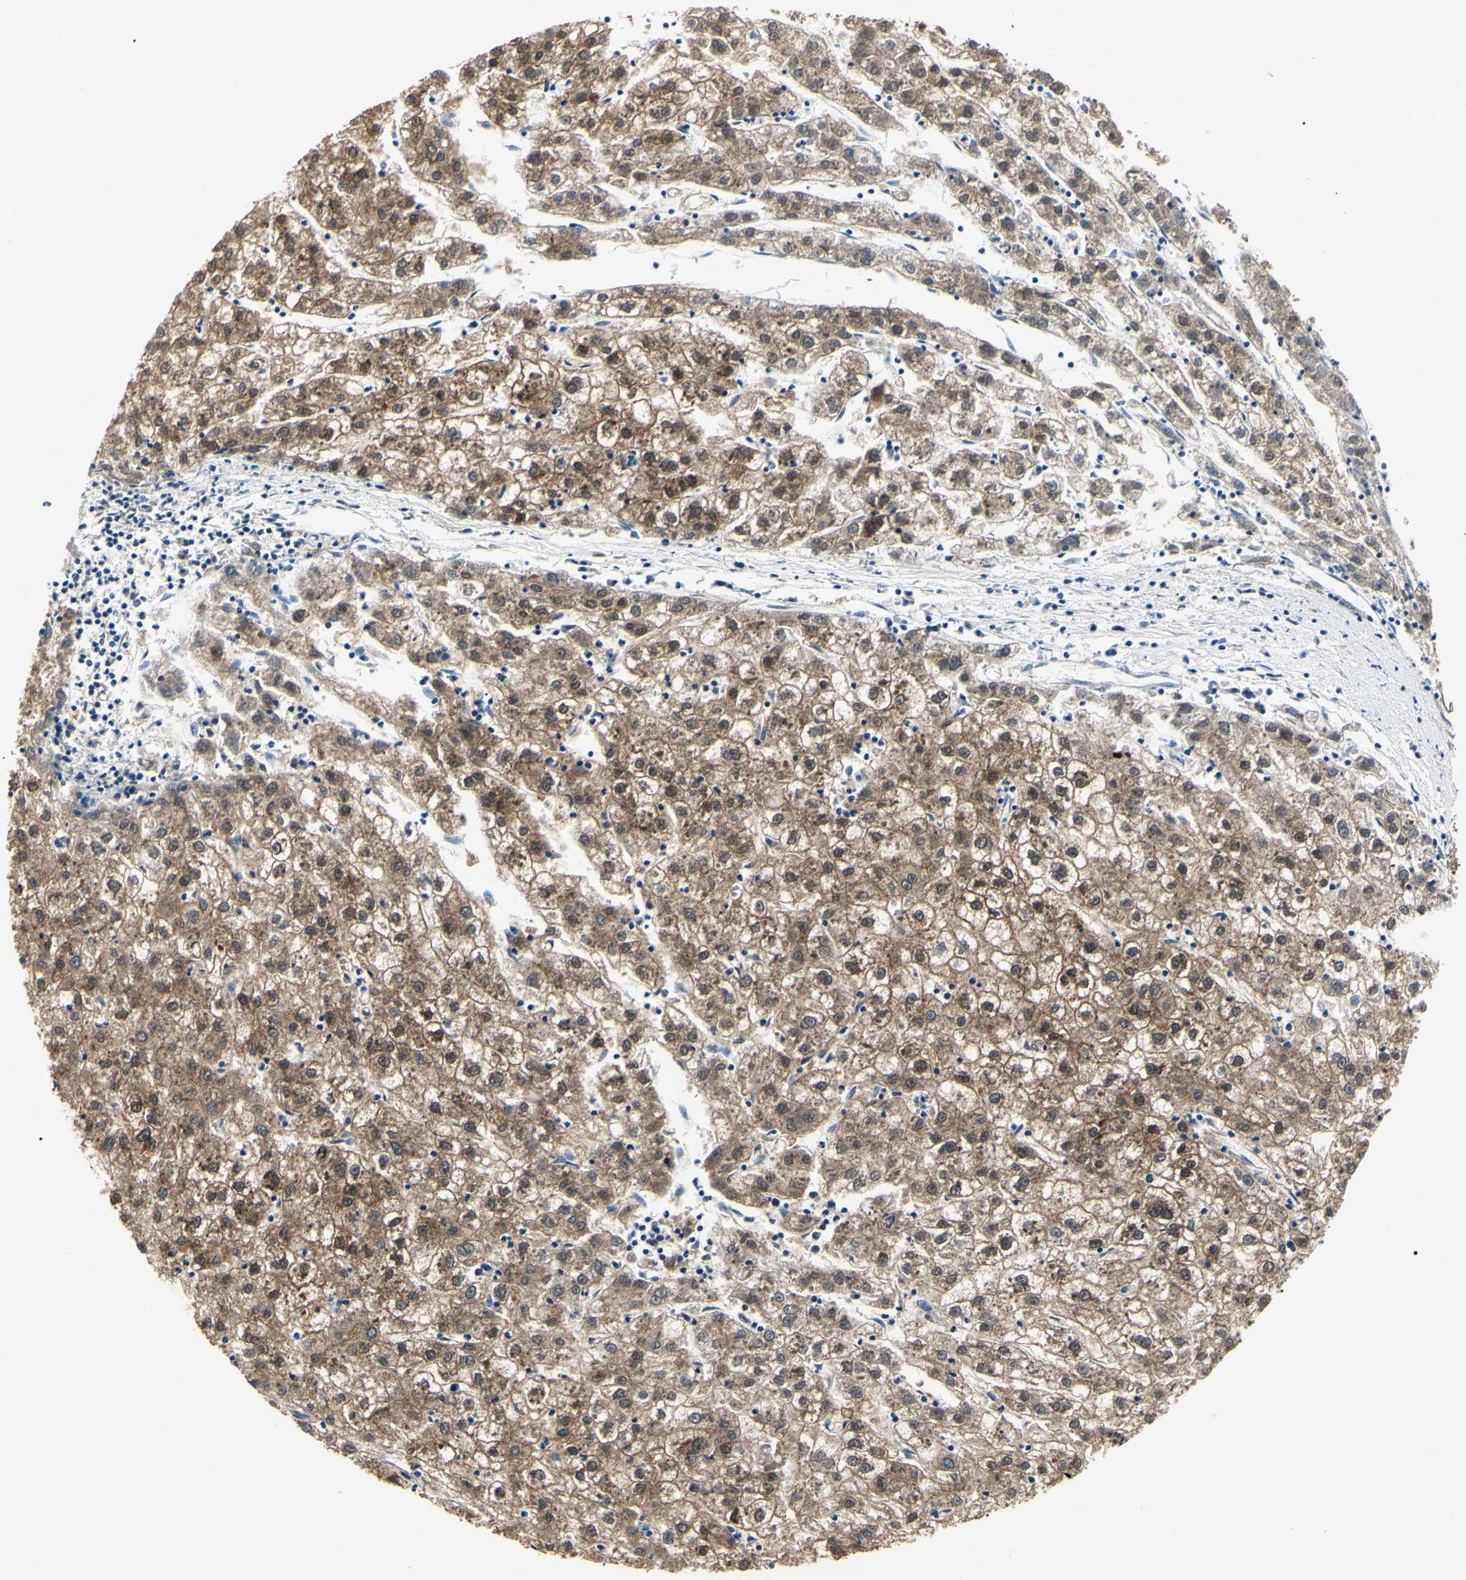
{"staining": {"intensity": "strong", "quantity": "25%-75%", "location": "cytoplasmic/membranous,nuclear"}, "tissue": "liver cancer", "cell_type": "Tumor cells", "image_type": "cancer", "snomed": [{"axis": "morphology", "description": "Carcinoma, Hepatocellular, NOS"}, {"axis": "topography", "description": "Liver"}], "caption": "Strong cytoplasmic/membranous and nuclear positivity is appreciated in about 25%-75% of tumor cells in hepatocellular carcinoma (liver).", "gene": "AKR1C3", "patient": {"sex": "male", "age": 72}}